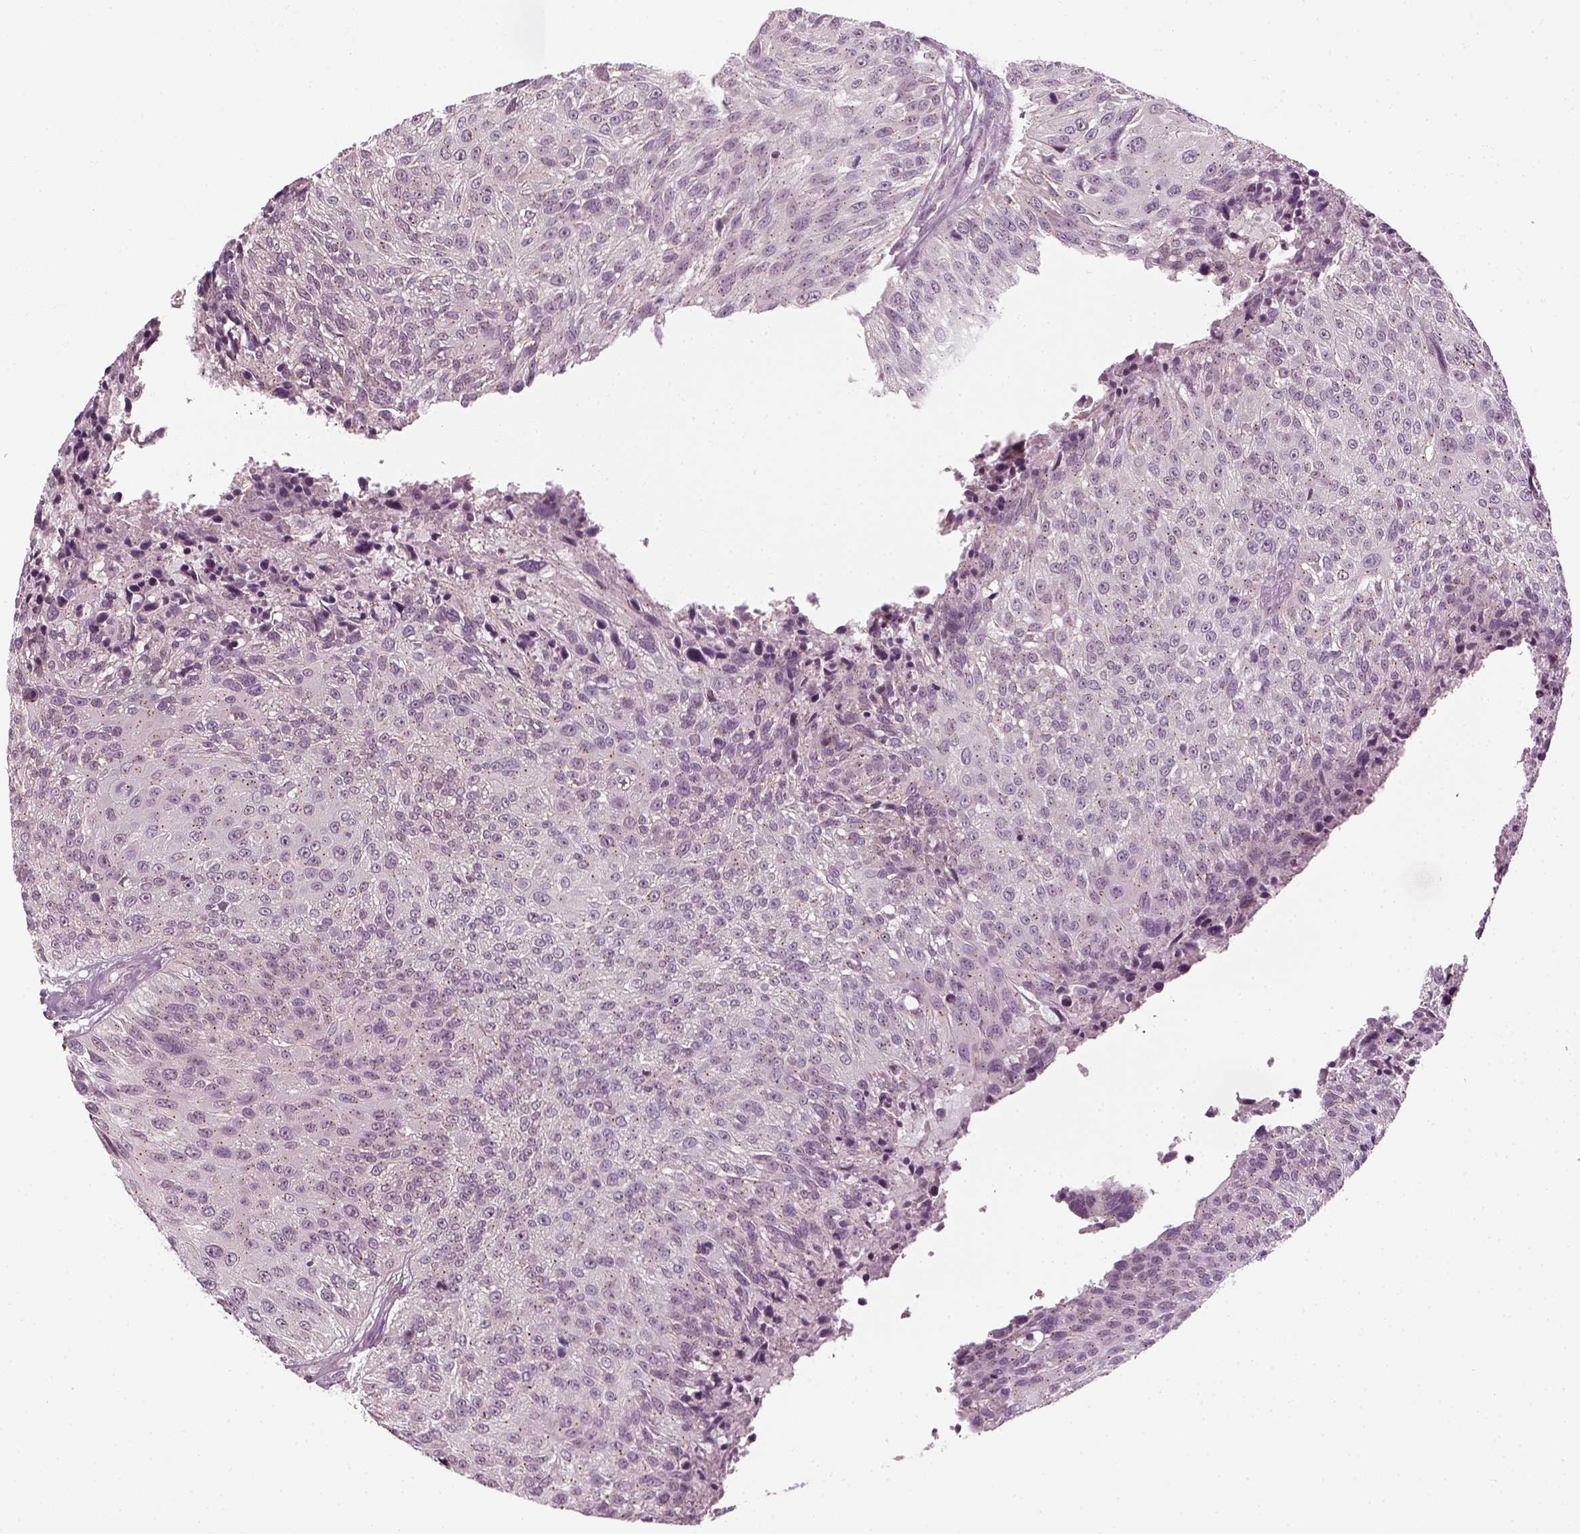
{"staining": {"intensity": "negative", "quantity": "none", "location": "none"}, "tissue": "urothelial cancer", "cell_type": "Tumor cells", "image_type": "cancer", "snomed": [{"axis": "morphology", "description": "Urothelial carcinoma, NOS"}, {"axis": "topography", "description": "Urinary bladder"}], "caption": "This is an immunohistochemistry (IHC) histopathology image of transitional cell carcinoma. There is no expression in tumor cells.", "gene": "MLIP", "patient": {"sex": "male", "age": 55}}